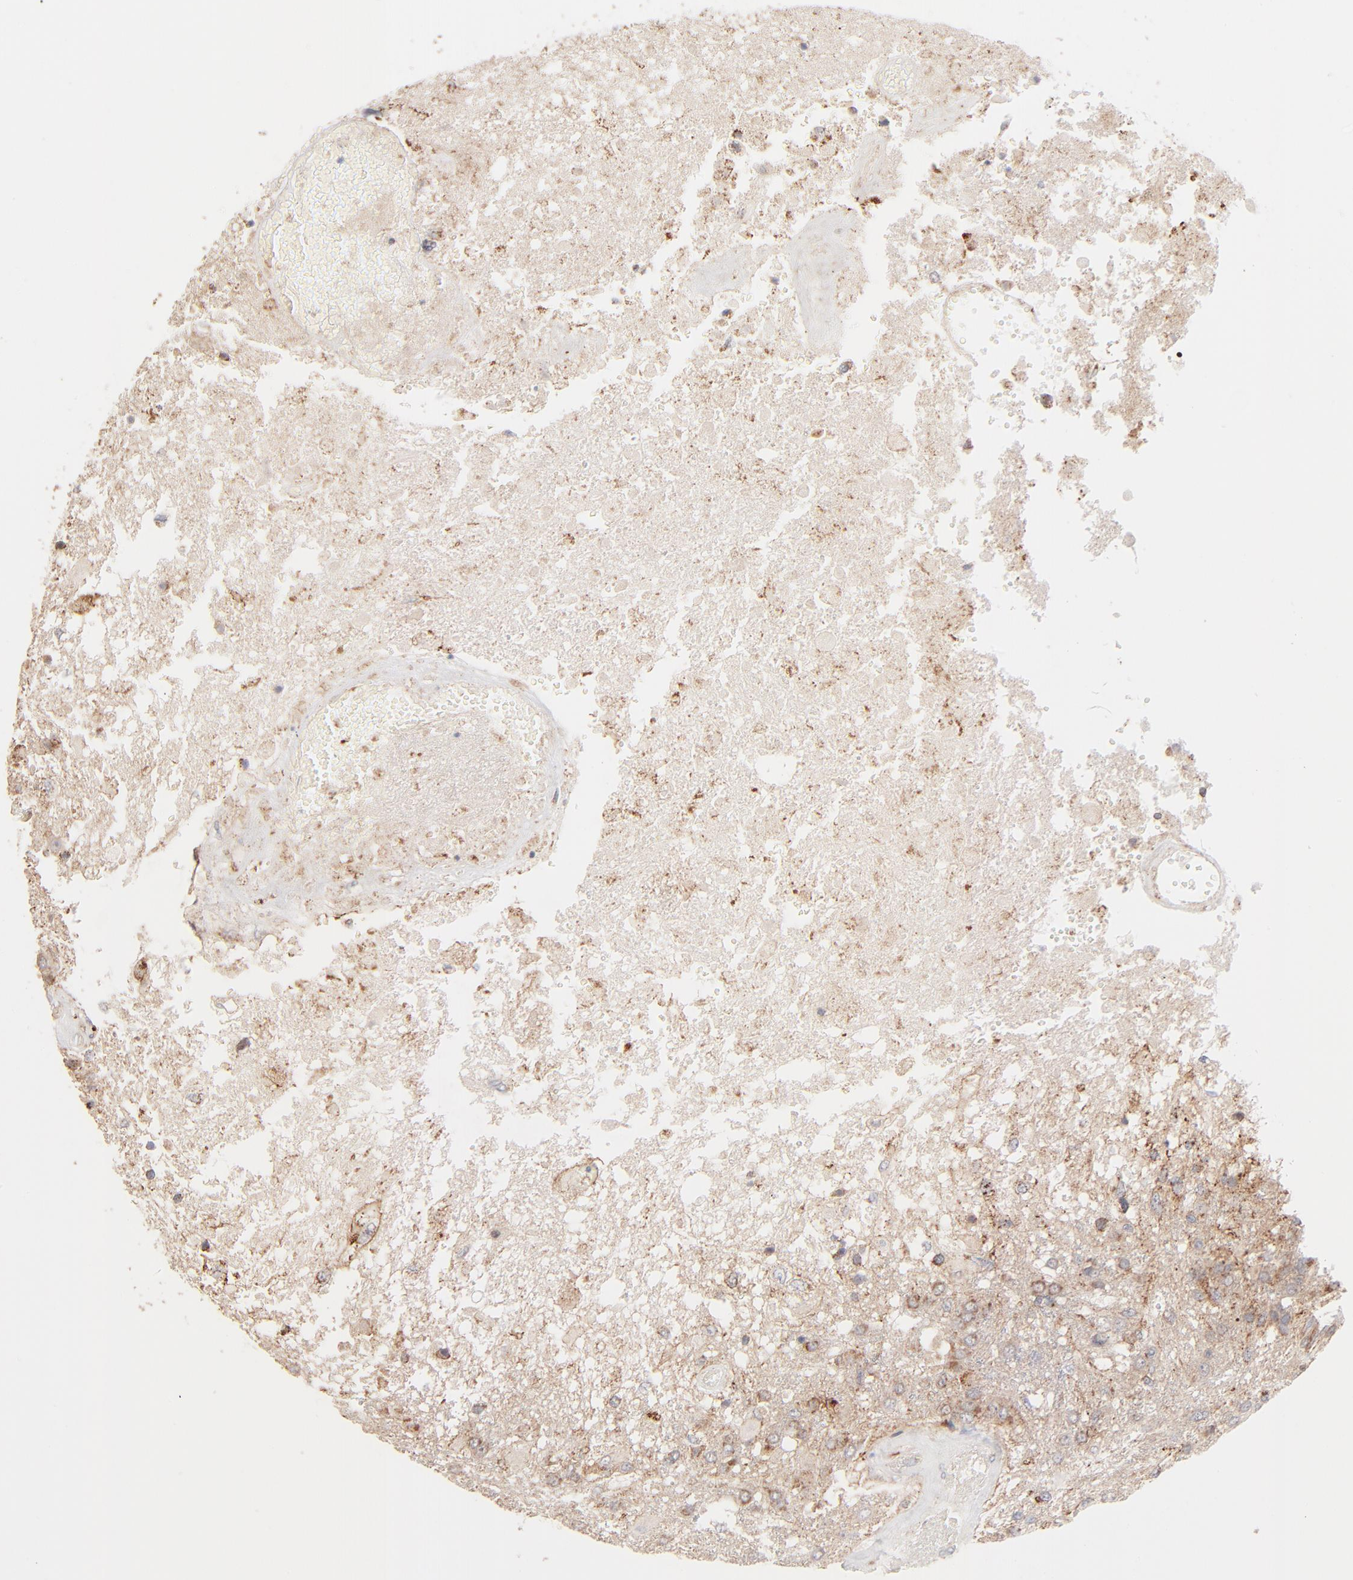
{"staining": {"intensity": "weak", "quantity": "<25%", "location": "cytoplasmic/membranous"}, "tissue": "glioma", "cell_type": "Tumor cells", "image_type": "cancer", "snomed": [{"axis": "morphology", "description": "Glioma, malignant, High grade"}, {"axis": "topography", "description": "Cerebral cortex"}], "caption": "Human malignant glioma (high-grade) stained for a protein using IHC demonstrates no positivity in tumor cells.", "gene": "CSPG4", "patient": {"sex": "male", "age": 79}}